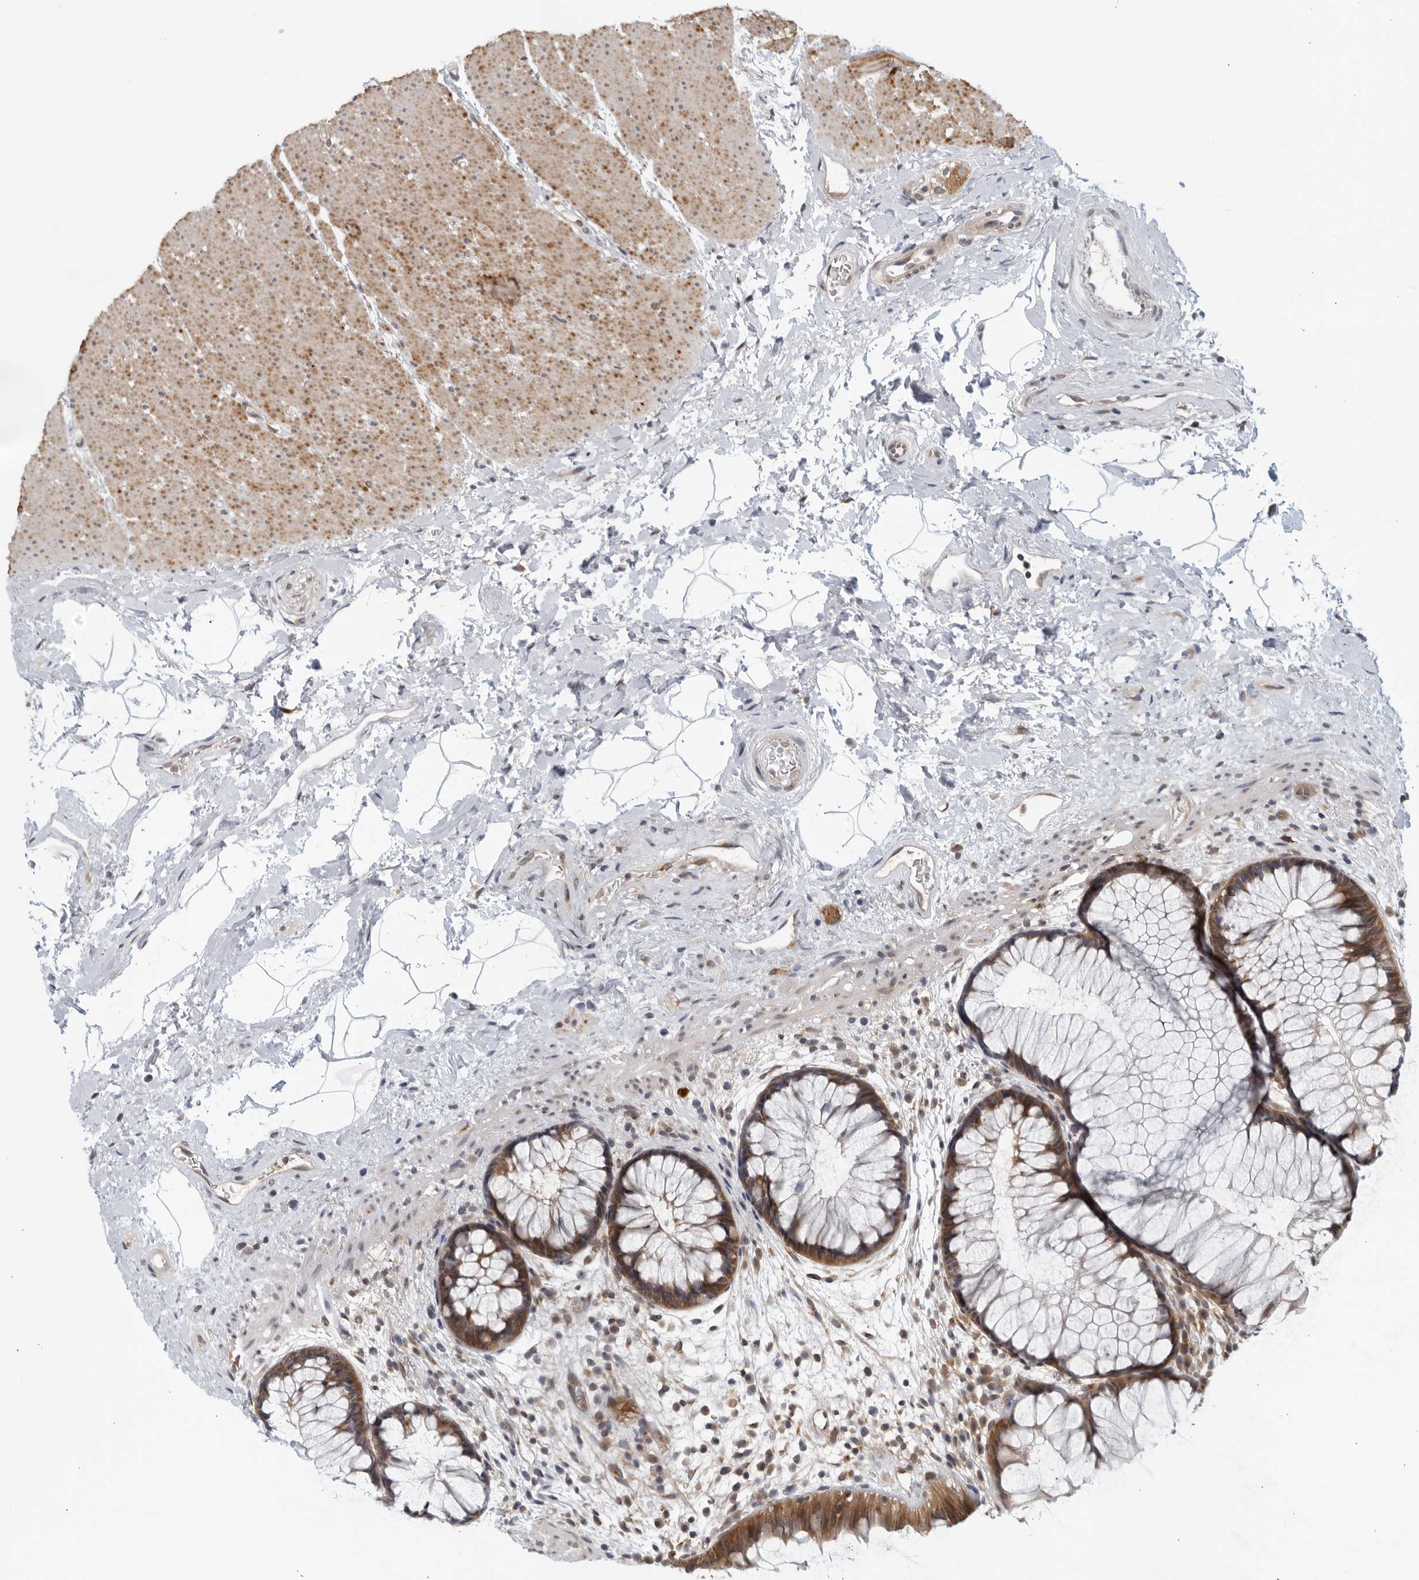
{"staining": {"intensity": "moderate", "quantity": ">75%", "location": "cytoplasmic/membranous"}, "tissue": "rectum", "cell_type": "Glandular cells", "image_type": "normal", "snomed": [{"axis": "morphology", "description": "Normal tissue, NOS"}, {"axis": "topography", "description": "Rectum"}], "caption": "Immunohistochemistry of unremarkable rectum reveals medium levels of moderate cytoplasmic/membranous expression in about >75% of glandular cells. The staining was performed using DAB, with brown indicating positive protein expression. Nuclei are stained blue with hematoxylin.", "gene": "RC3H1", "patient": {"sex": "male", "age": 51}}